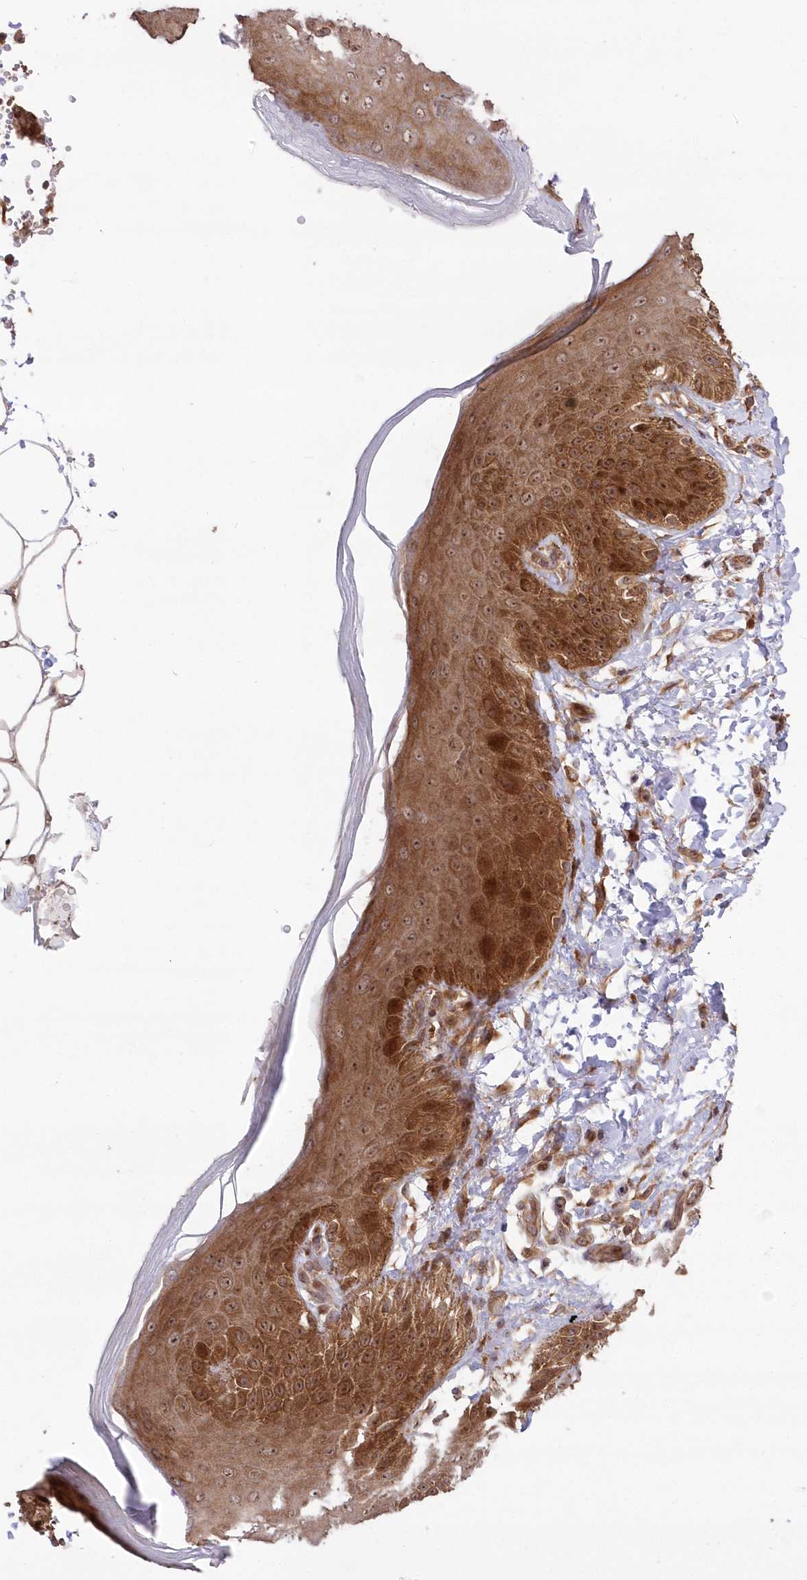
{"staining": {"intensity": "strong", "quantity": ">75%", "location": "cytoplasmic/membranous,nuclear"}, "tissue": "skin", "cell_type": "Epidermal cells", "image_type": "normal", "snomed": [{"axis": "morphology", "description": "Normal tissue, NOS"}, {"axis": "topography", "description": "Anal"}], "caption": "Skin stained with immunohistochemistry (IHC) demonstrates strong cytoplasmic/membranous,nuclear staining in about >75% of epidermal cells.", "gene": "TBCA", "patient": {"sex": "male", "age": 44}}